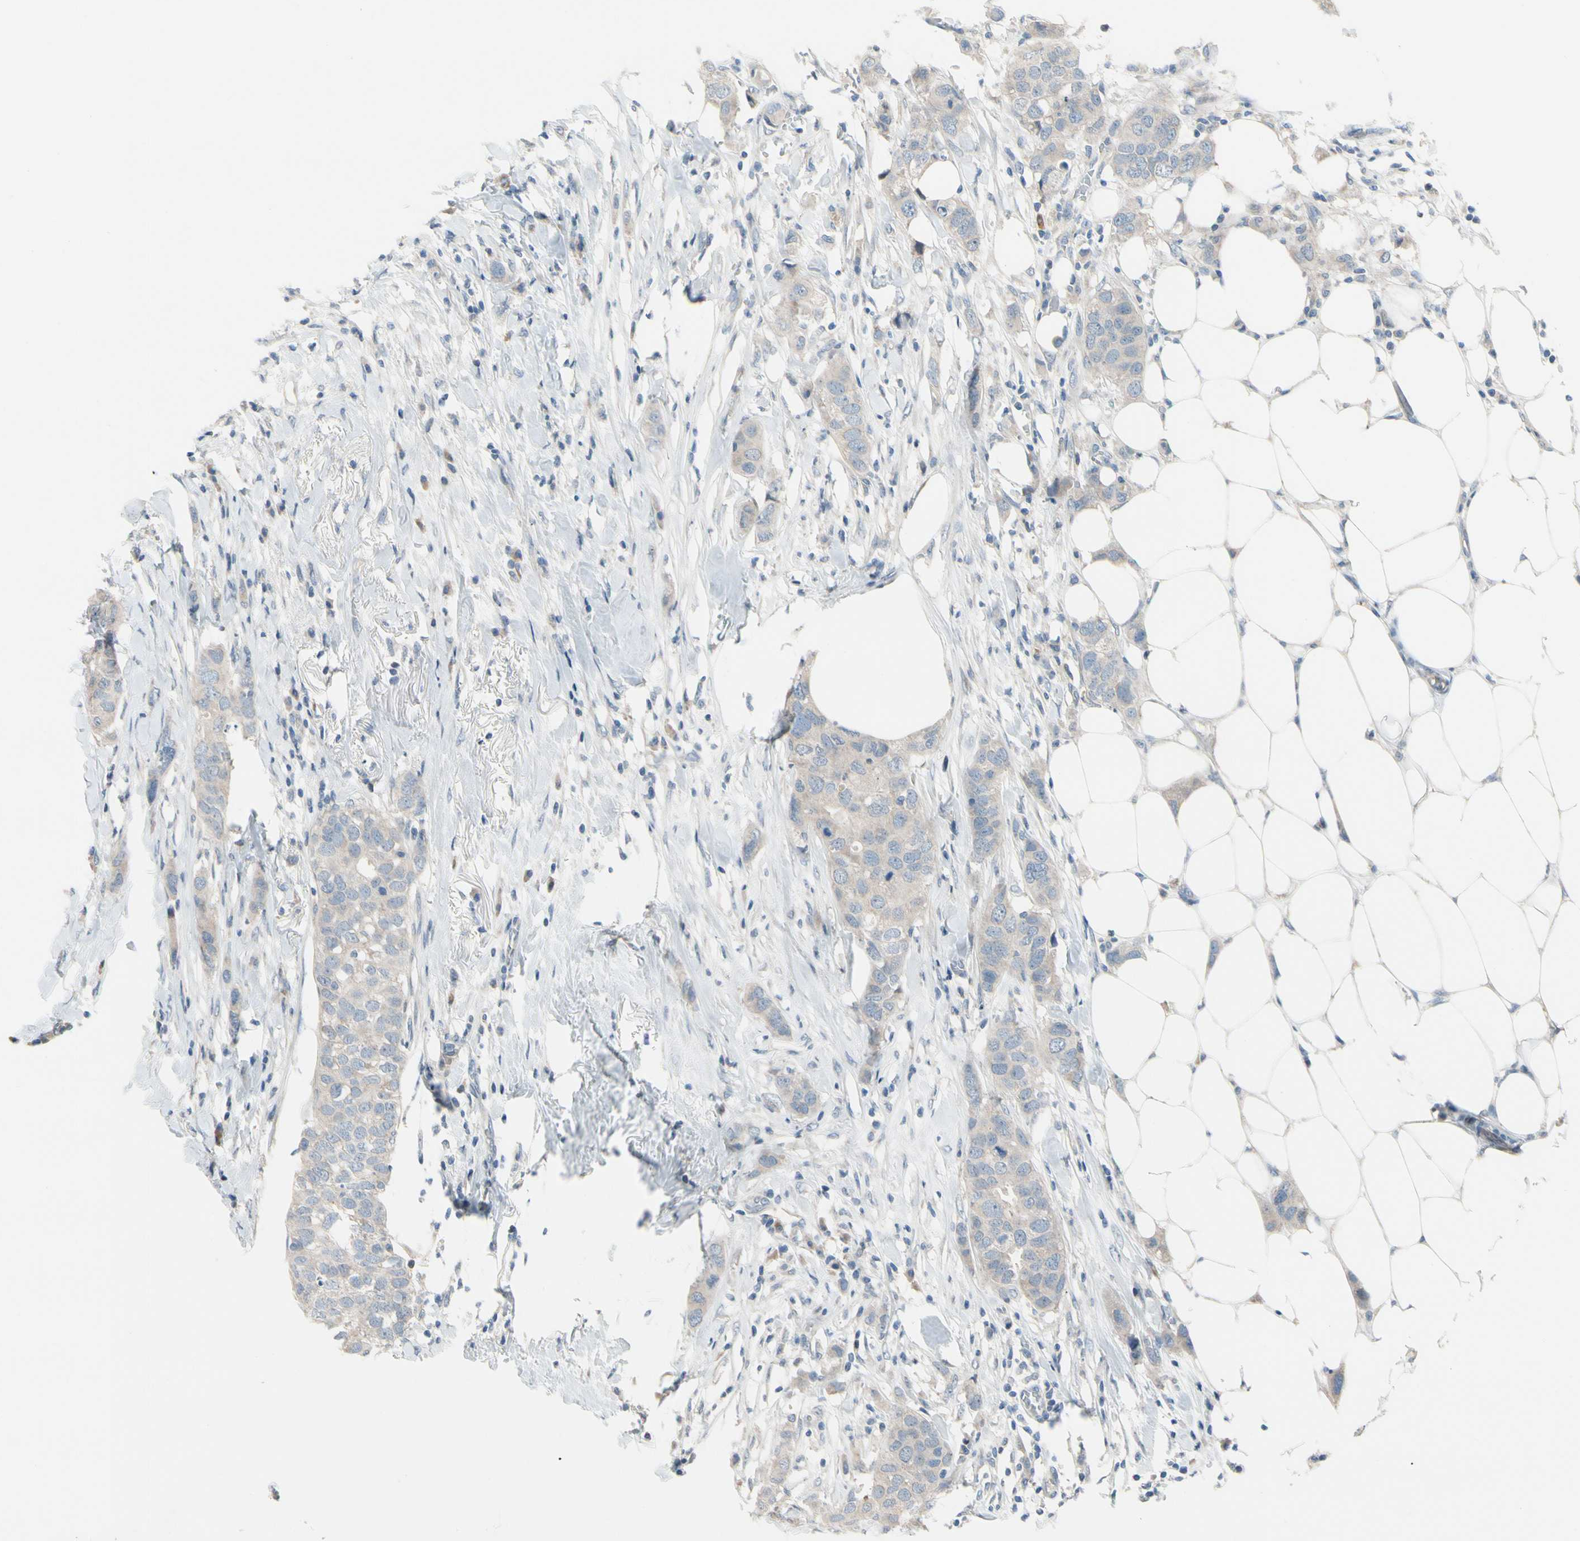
{"staining": {"intensity": "weak", "quantity": ">75%", "location": "cytoplasmic/membranous"}, "tissue": "breast cancer", "cell_type": "Tumor cells", "image_type": "cancer", "snomed": [{"axis": "morphology", "description": "Duct carcinoma"}, {"axis": "topography", "description": "Breast"}], "caption": "Breast cancer stained with a protein marker displays weak staining in tumor cells.", "gene": "CFAP36", "patient": {"sex": "female", "age": 50}}